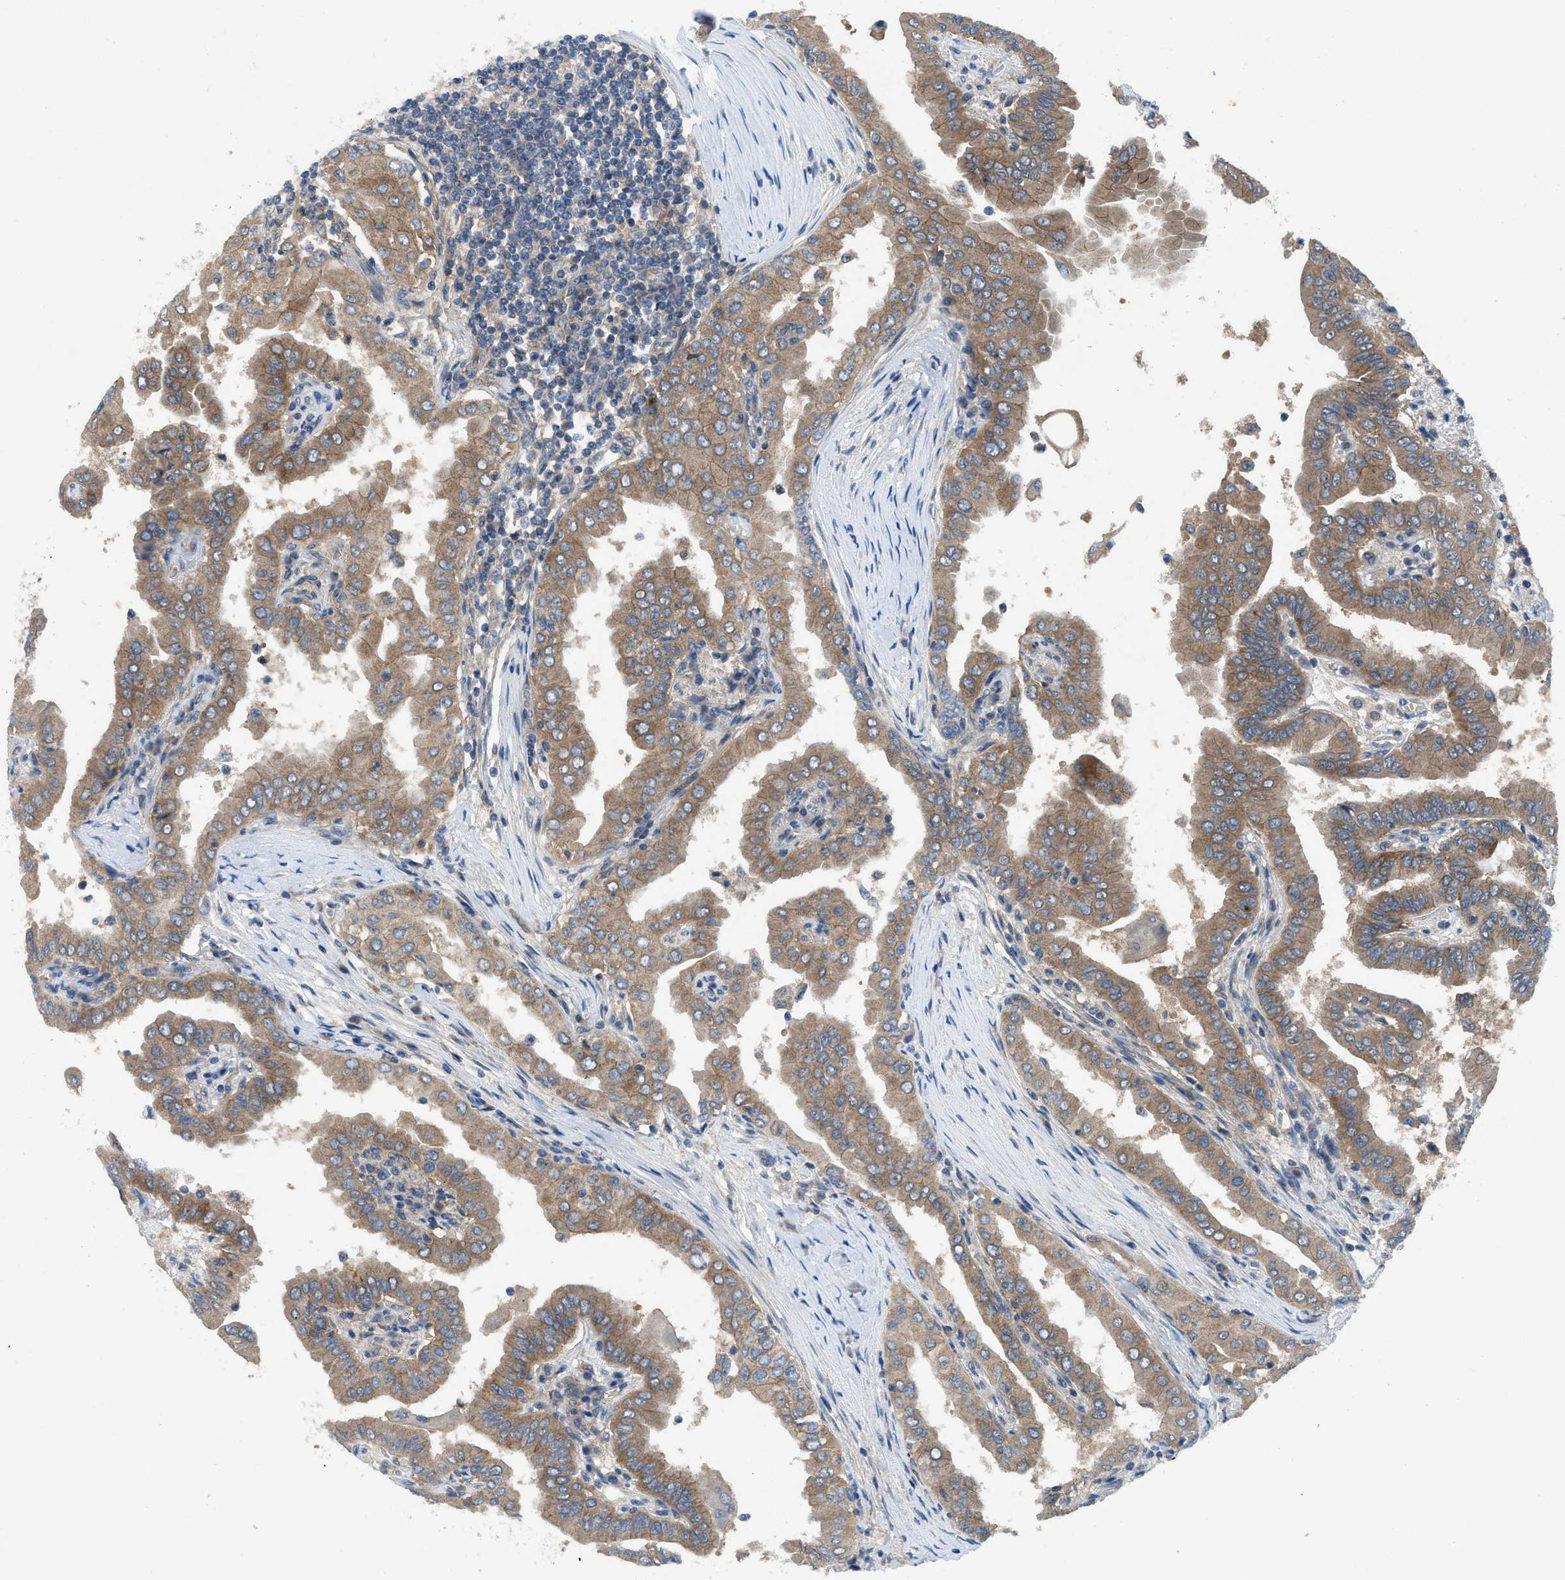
{"staining": {"intensity": "moderate", "quantity": ">75%", "location": "cytoplasmic/membranous"}, "tissue": "thyroid cancer", "cell_type": "Tumor cells", "image_type": "cancer", "snomed": [{"axis": "morphology", "description": "Papillary adenocarcinoma, NOS"}, {"axis": "topography", "description": "Thyroid gland"}], "caption": "Protein analysis of thyroid papillary adenocarcinoma tissue shows moderate cytoplasmic/membranous expression in about >75% of tumor cells.", "gene": "PANX1", "patient": {"sex": "male", "age": 33}}